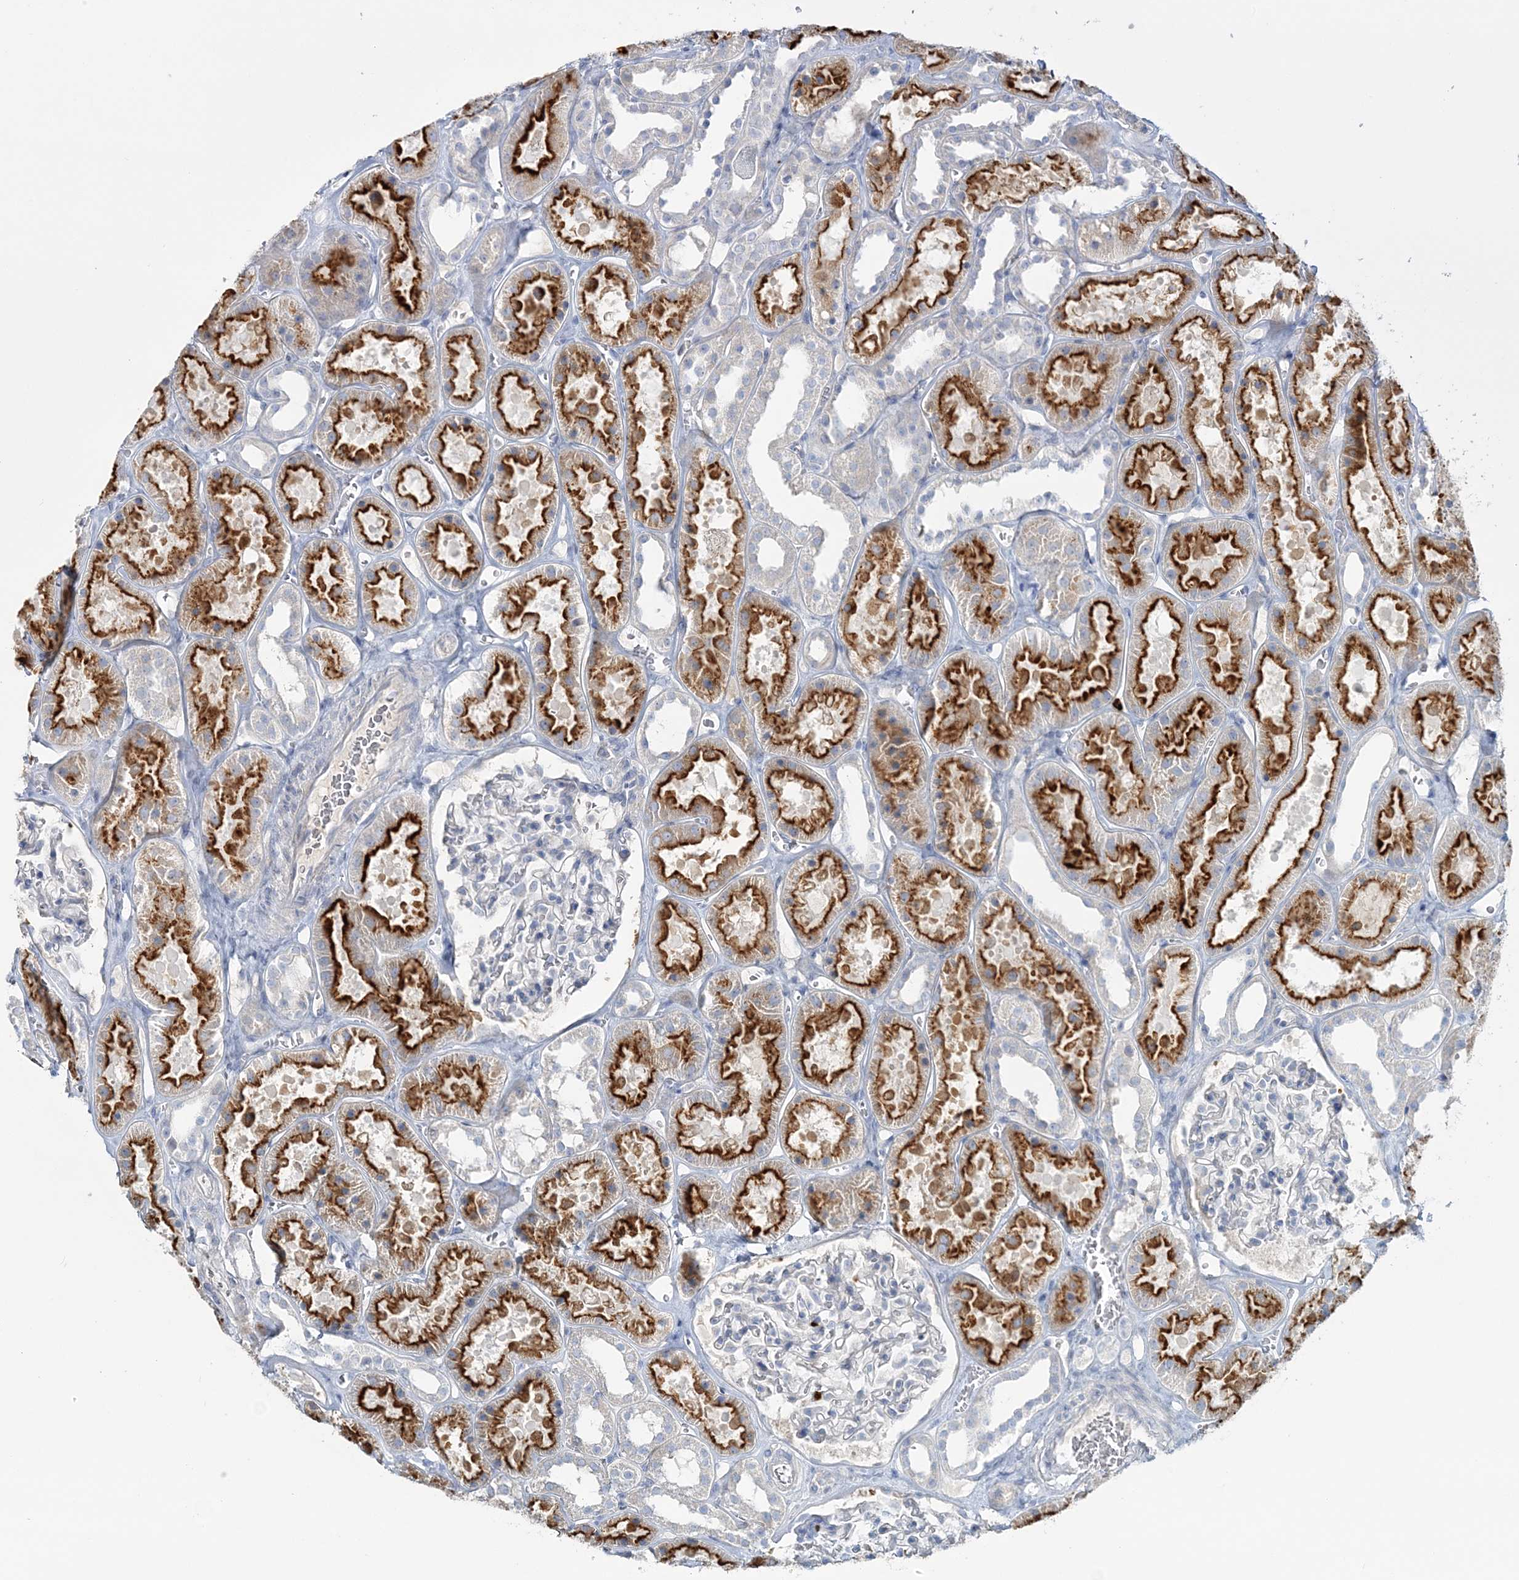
{"staining": {"intensity": "negative", "quantity": "none", "location": "none"}, "tissue": "kidney", "cell_type": "Cells in glomeruli", "image_type": "normal", "snomed": [{"axis": "morphology", "description": "Normal tissue, NOS"}, {"axis": "topography", "description": "Kidney"}], "caption": "This image is of normal kidney stained with immunohistochemistry to label a protein in brown with the nuclei are counter-stained blue. There is no positivity in cells in glomeruli. The staining was performed using DAB (3,3'-diaminobenzidine) to visualize the protein expression in brown, while the nuclei were stained in blue with hematoxylin (Magnification: 20x).", "gene": "WDSUB1", "patient": {"sex": "female", "age": 41}}